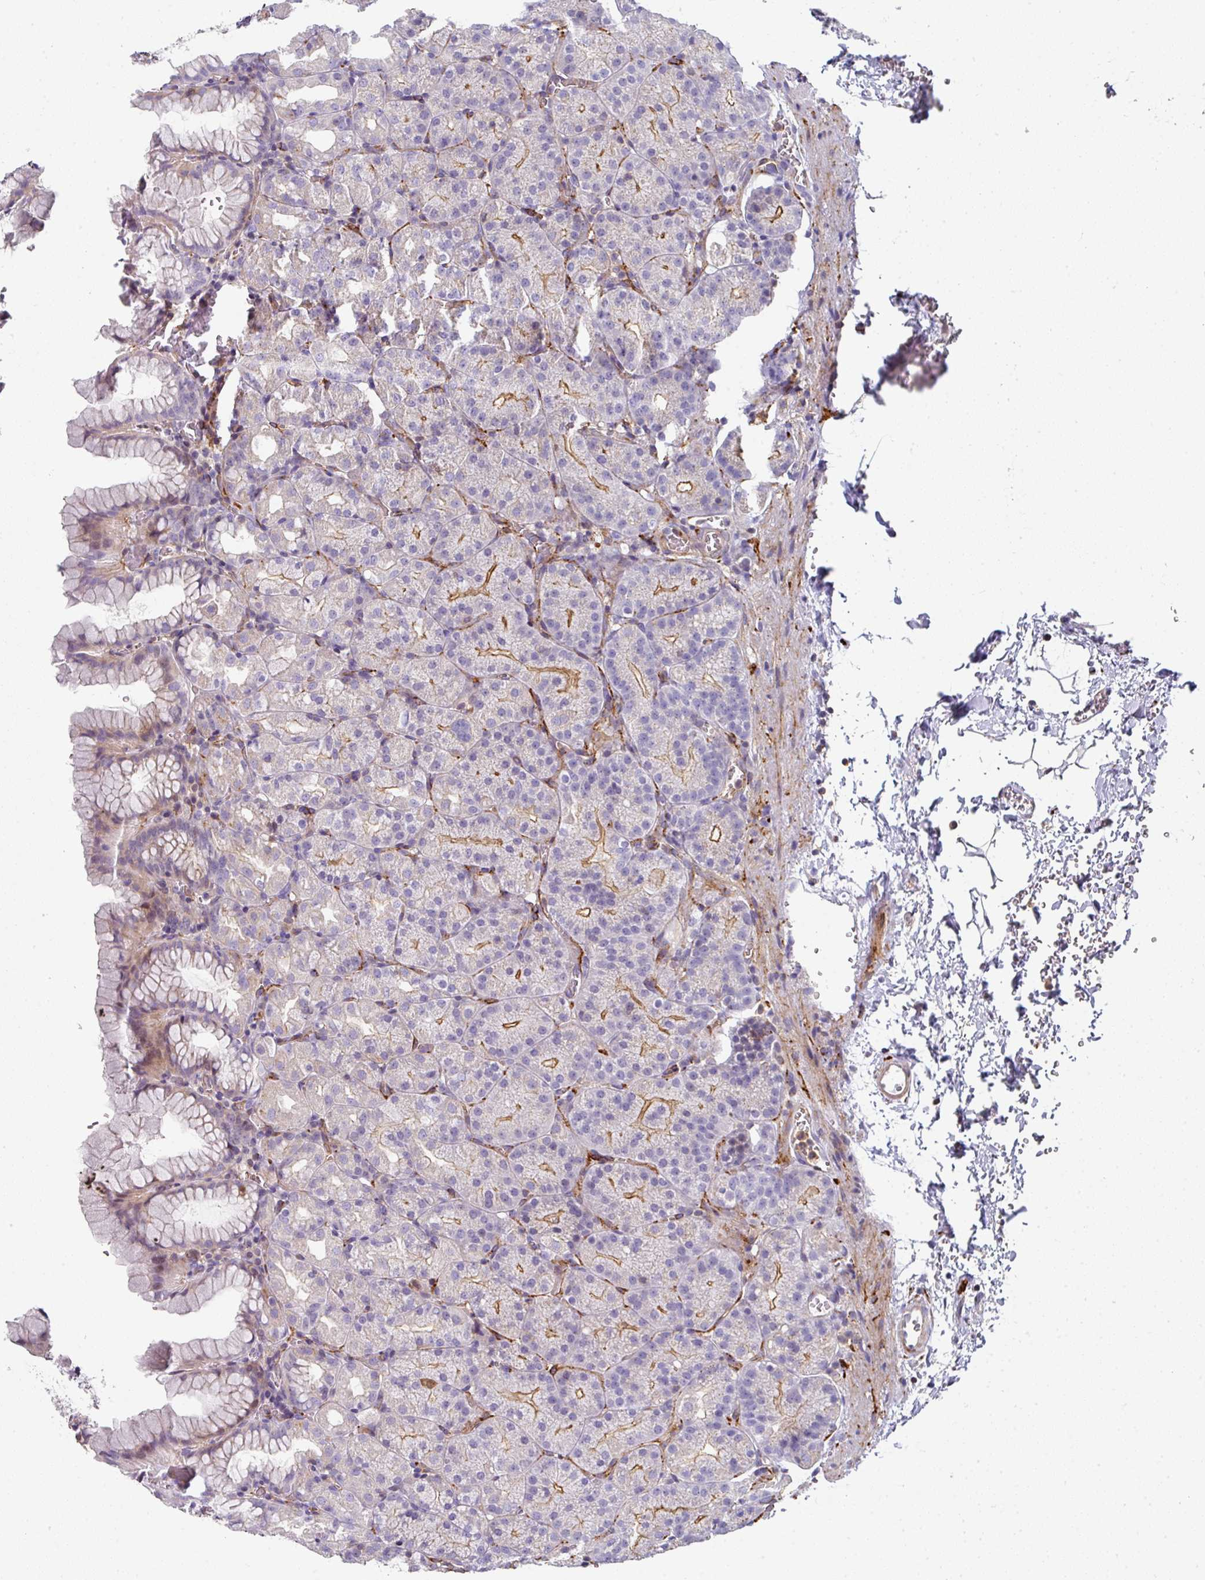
{"staining": {"intensity": "moderate", "quantity": "<25%", "location": "cytoplasmic/membranous"}, "tissue": "stomach", "cell_type": "Glandular cells", "image_type": "normal", "snomed": [{"axis": "morphology", "description": "Normal tissue, NOS"}, {"axis": "topography", "description": "Stomach, upper"}], "caption": "Immunohistochemistry (IHC) (DAB) staining of benign stomach shows moderate cytoplasmic/membranous protein expression in approximately <25% of glandular cells.", "gene": "BEND5", "patient": {"sex": "female", "age": 81}}